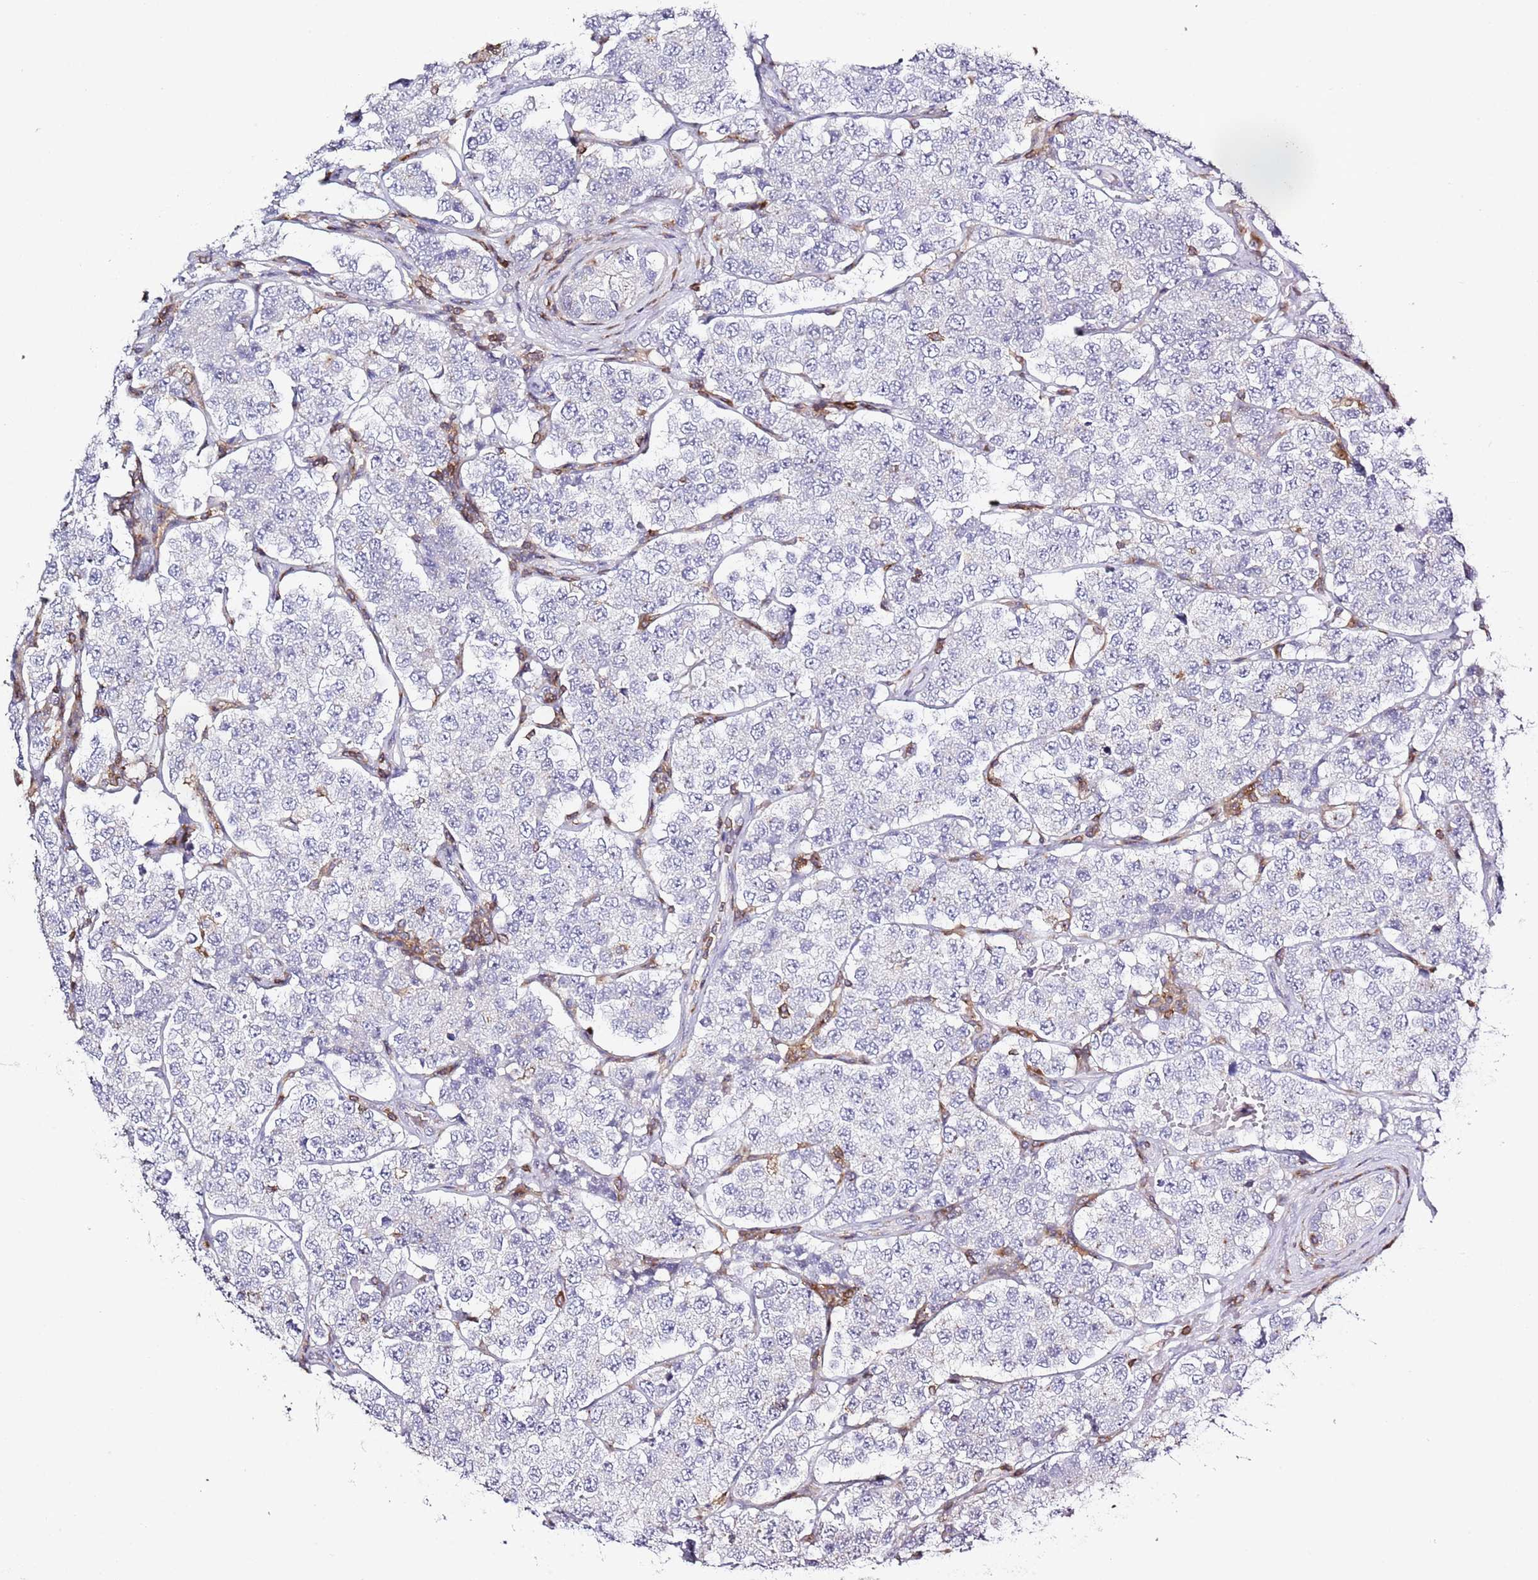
{"staining": {"intensity": "negative", "quantity": "none", "location": "none"}, "tissue": "testis cancer", "cell_type": "Tumor cells", "image_type": "cancer", "snomed": [{"axis": "morphology", "description": "Seminoma, NOS"}, {"axis": "topography", "description": "Testis"}], "caption": "Tumor cells show no significant protein expression in testis seminoma.", "gene": "LPXN", "patient": {"sex": "male", "age": 34}}